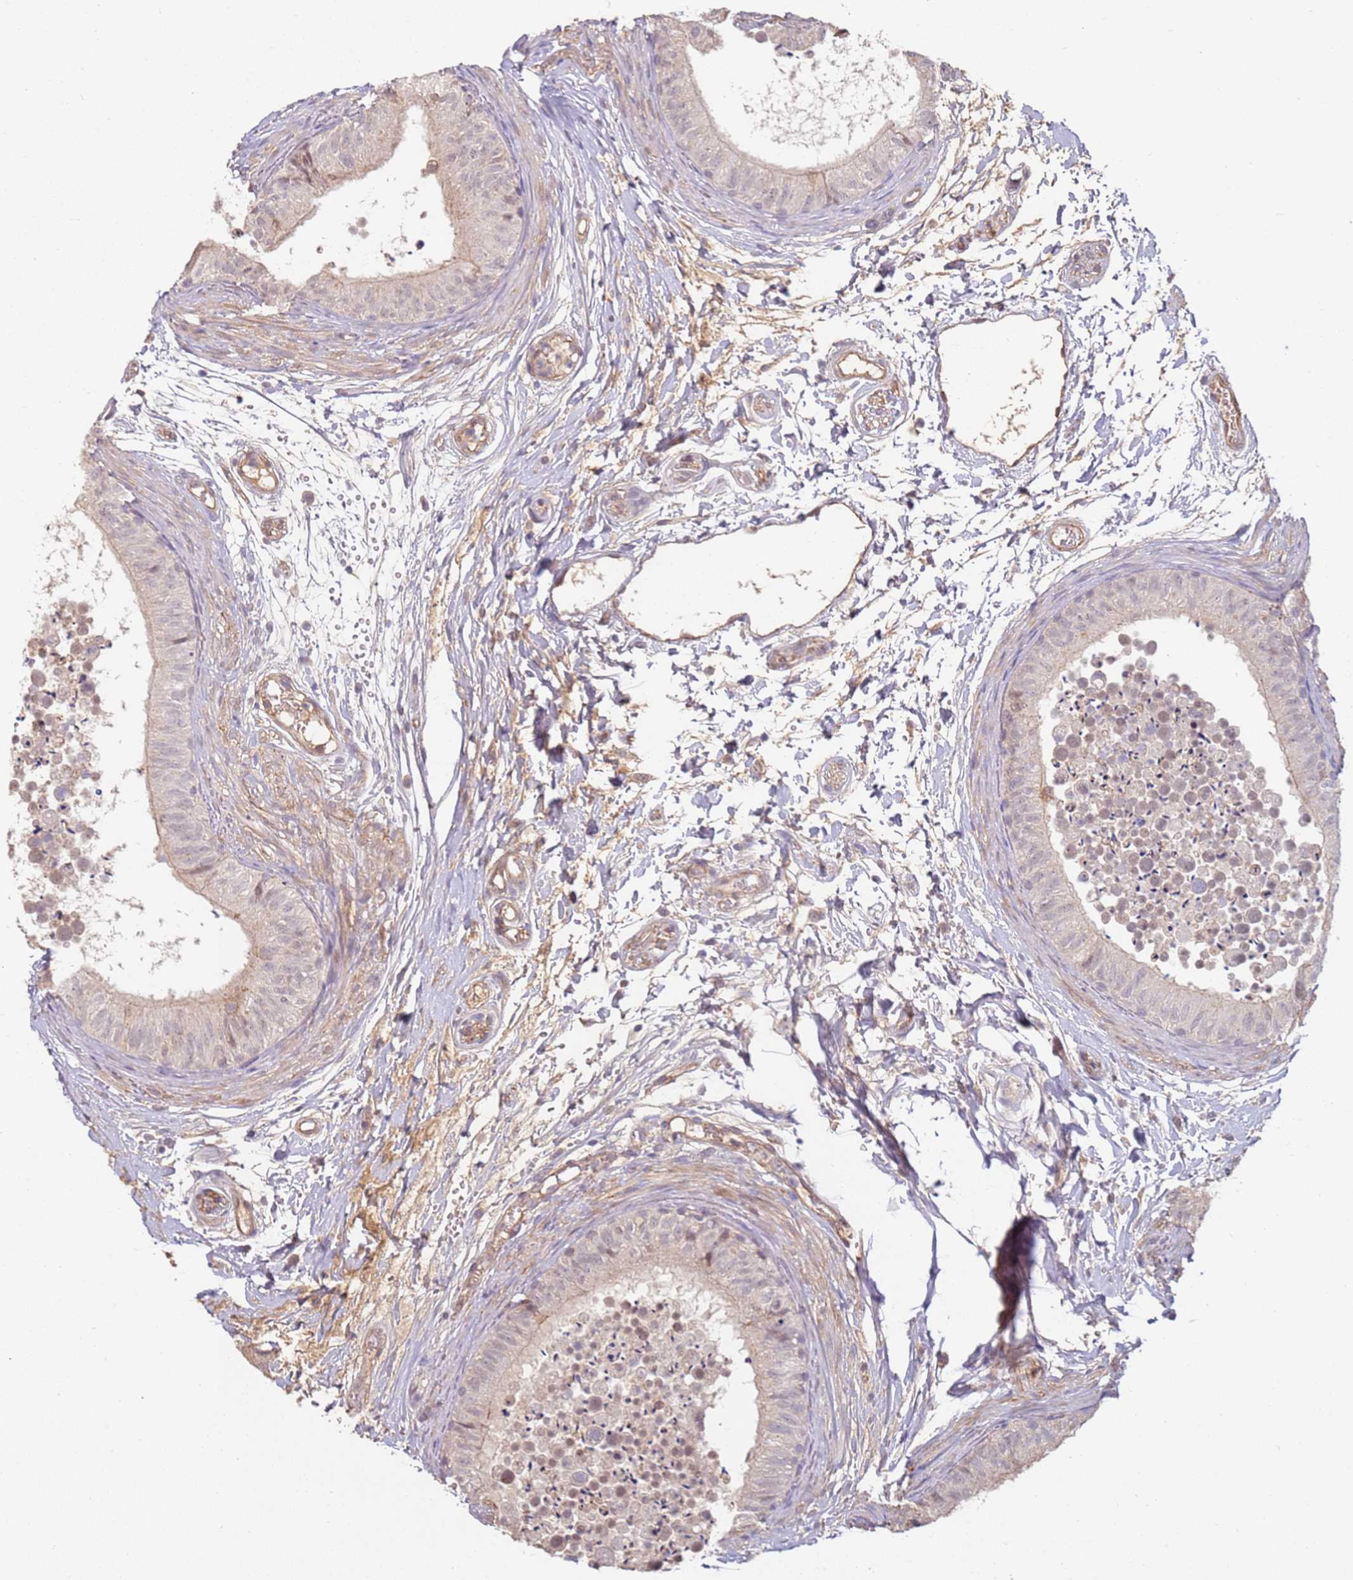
{"staining": {"intensity": "weak", "quantity": "<25%", "location": "nuclear"}, "tissue": "epididymis", "cell_type": "Glandular cells", "image_type": "normal", "snomed": [{"axis": "morphology", "description": "Normal tissue, NOS"}, {"axis": "topography", "description": "Epididymis"}], "caption": "IHC micrograph of normal human epididymis stained for a protein (brown), which demonstrates no expression in glandular cells. Nuclei are stained in blue.", "gene": "WDR93", "patient": {"sex": "male", "age": 15}}